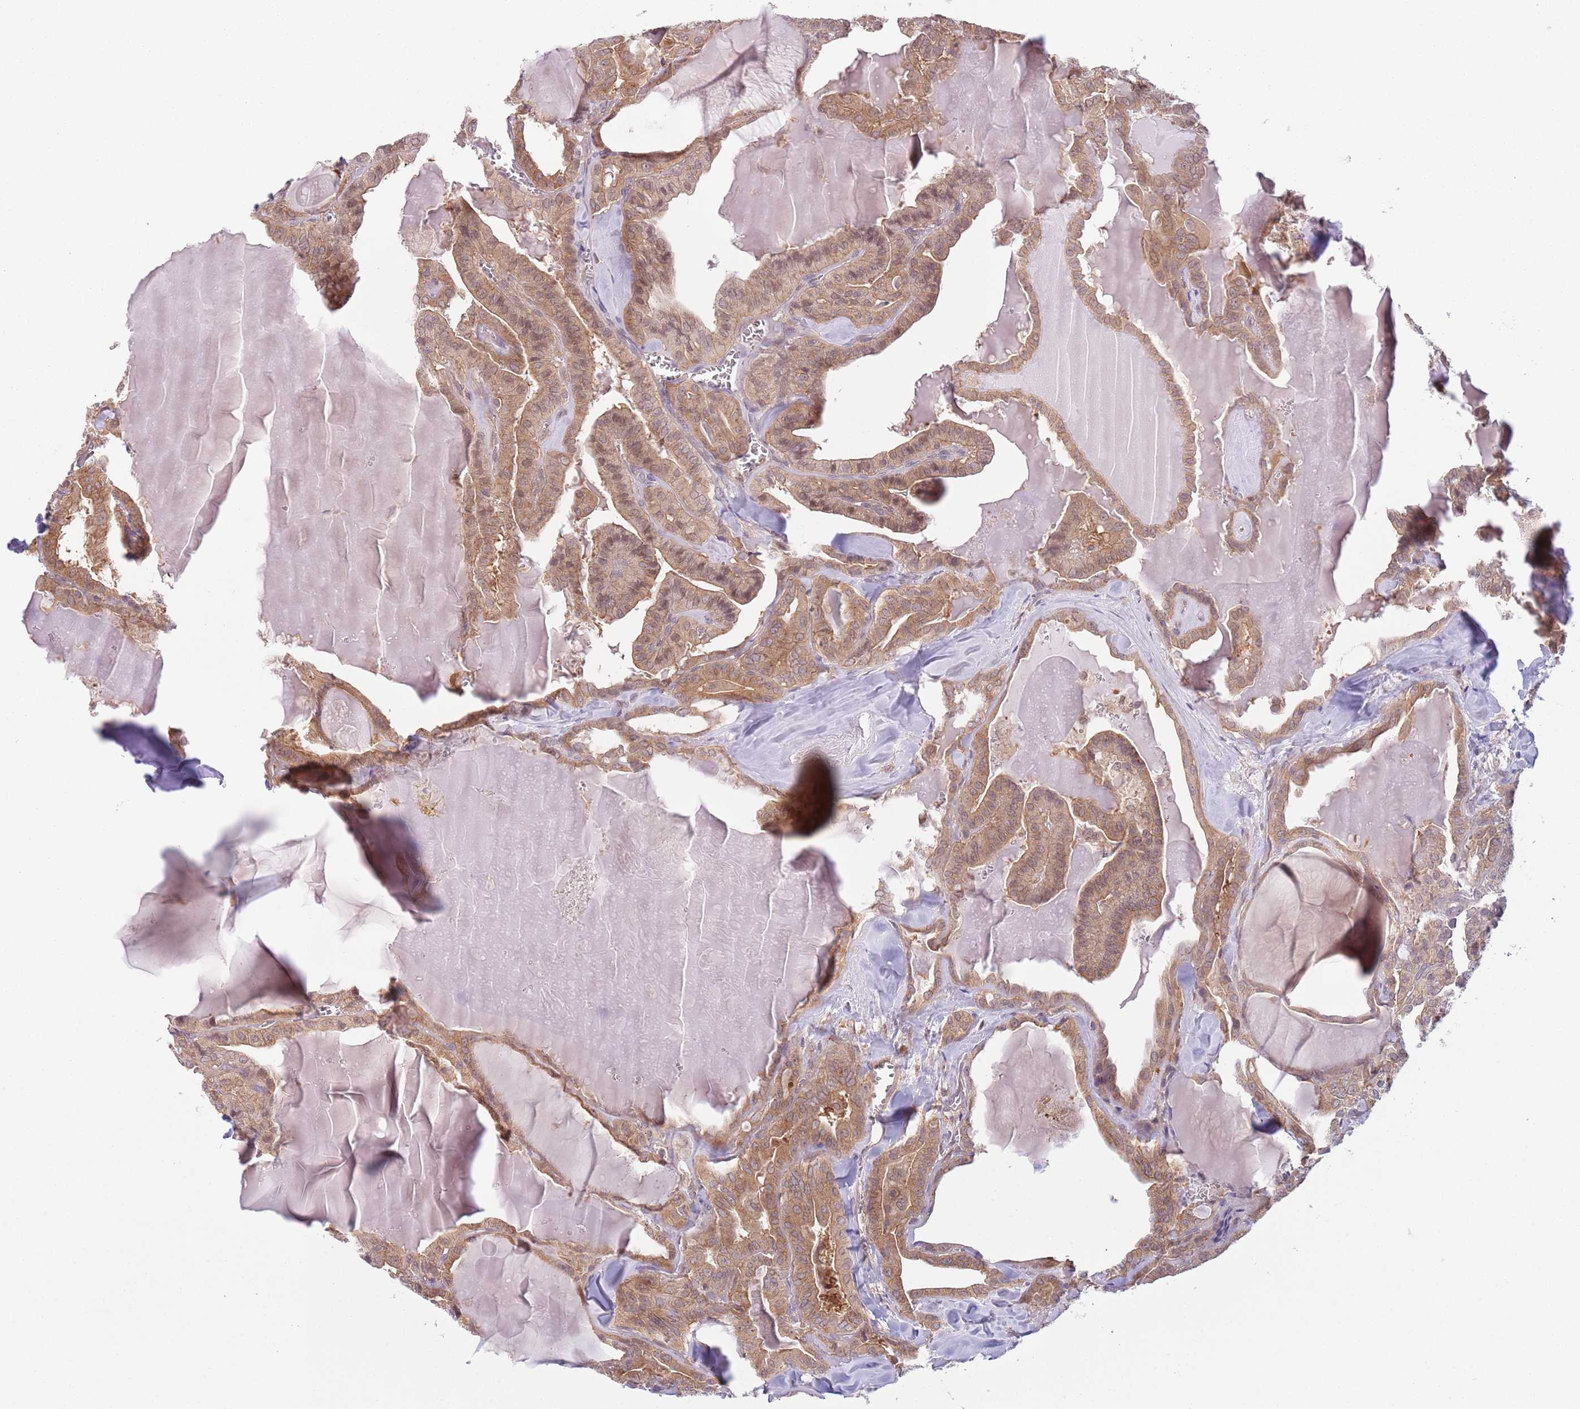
{"staining": {"intensity": "moderate", "quantity": ">75%", "location": "cytoplasmic/membranous"}, "tissue": "thyroid cancer", "cell_type": "Tumor cells", "image_type": "cancer", "snomed": [{"axis": "morphology", "description": "Papillary adenocarcinoma, NOS"}, {"axis": "topography", "description": "Thyroid gland"}], "caption": "Immunohistochemical staining of human thyroid cancer displays moderate cytoplasmic/membranous protein positivity in approximately >75% of tumor cells.", "gene": "COPE", "patient": {"sex": "male", "age": 52}}